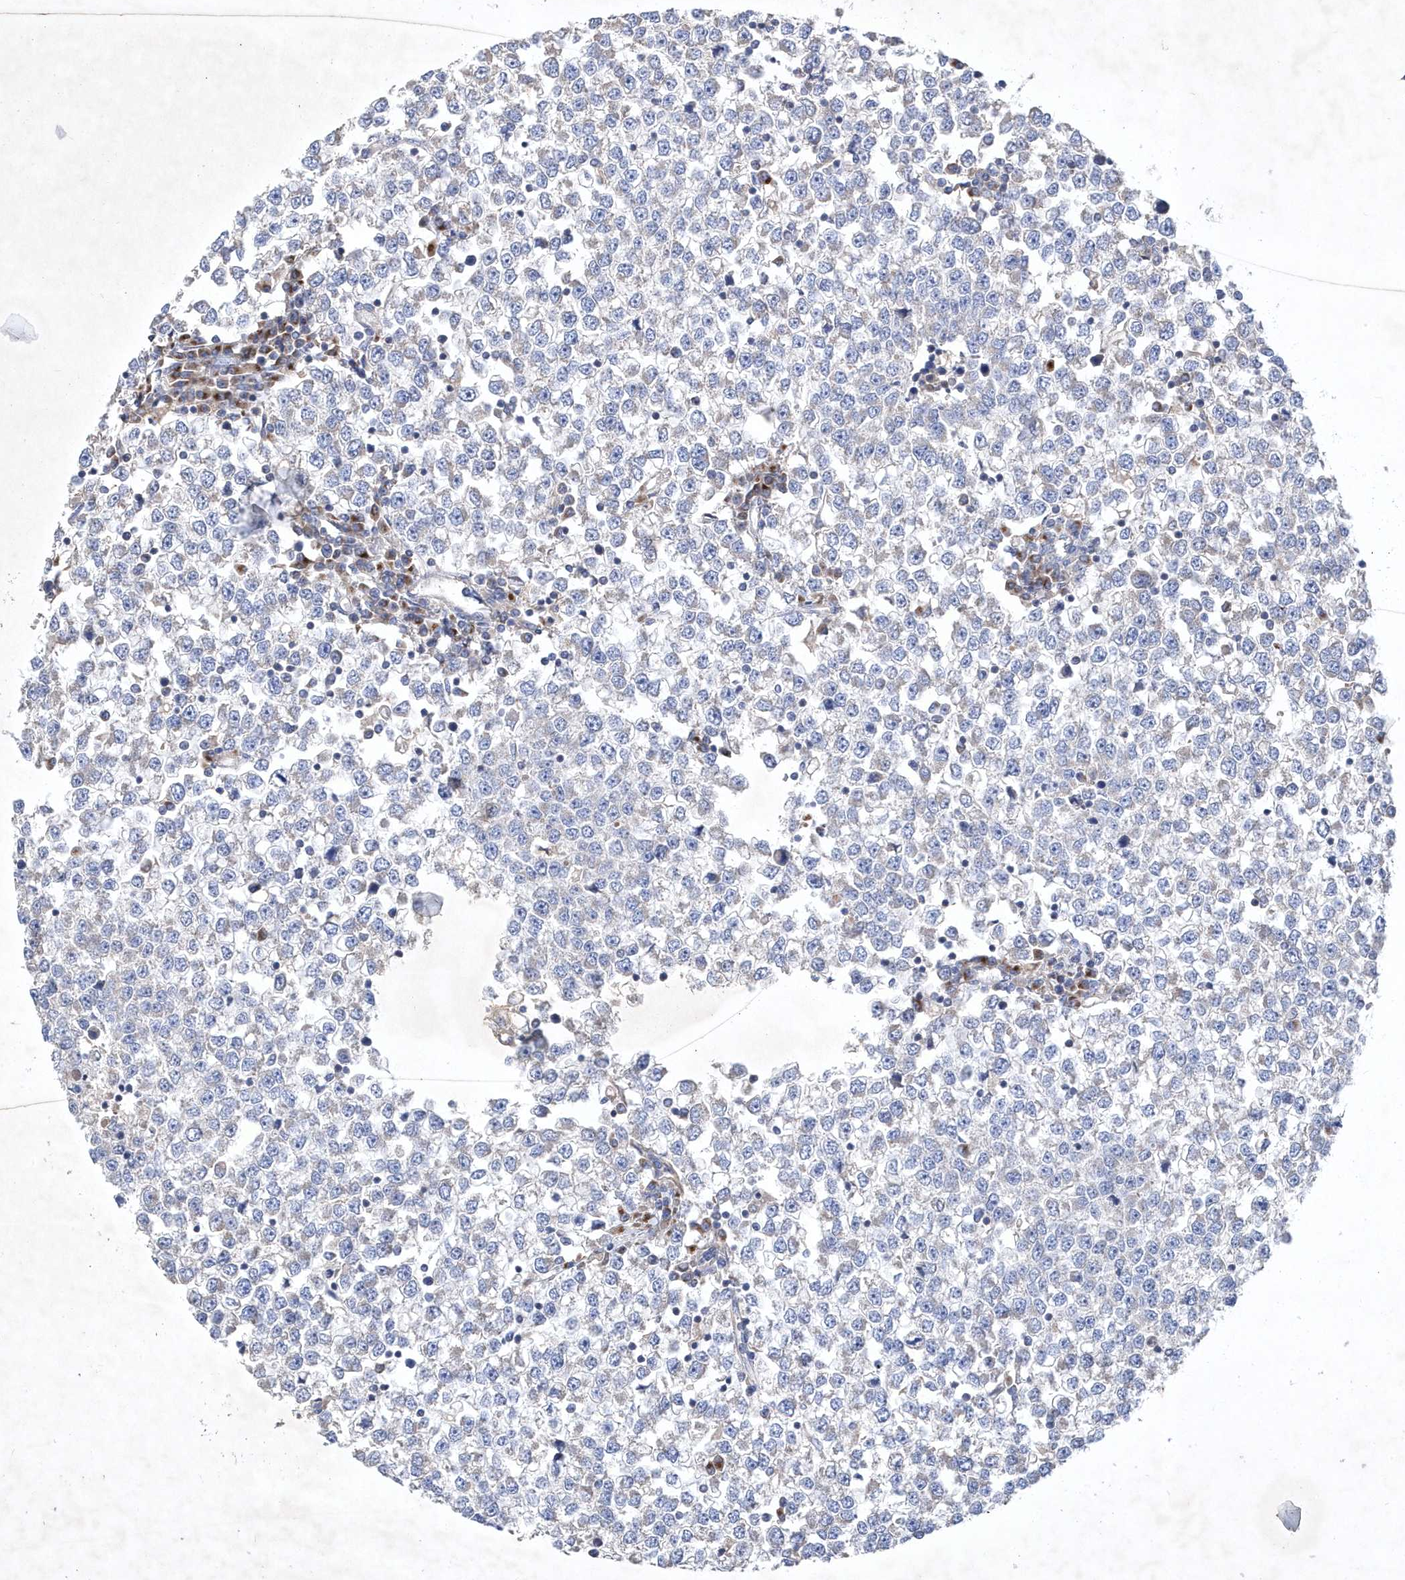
{"staining": {"intensity": "negative", "quantity": "none", "location": "none"}, "tissue": "testis cancer", "cell_type": "Tumor cells", "image_type": "cancer", "snomed": [{"axis": "morphology", "description": "Seminoma, NOS"}, {"axis": "topography", "description": "Testis"}], "caption": "High magnification brightfield microscopy of testis seminoma stained with DAB (brown) and counterstained with hematoxylin (blue): tumor cells show no significant expression.", "gene": "METTL8", "patient": {"sex": "male", "age": 65}}